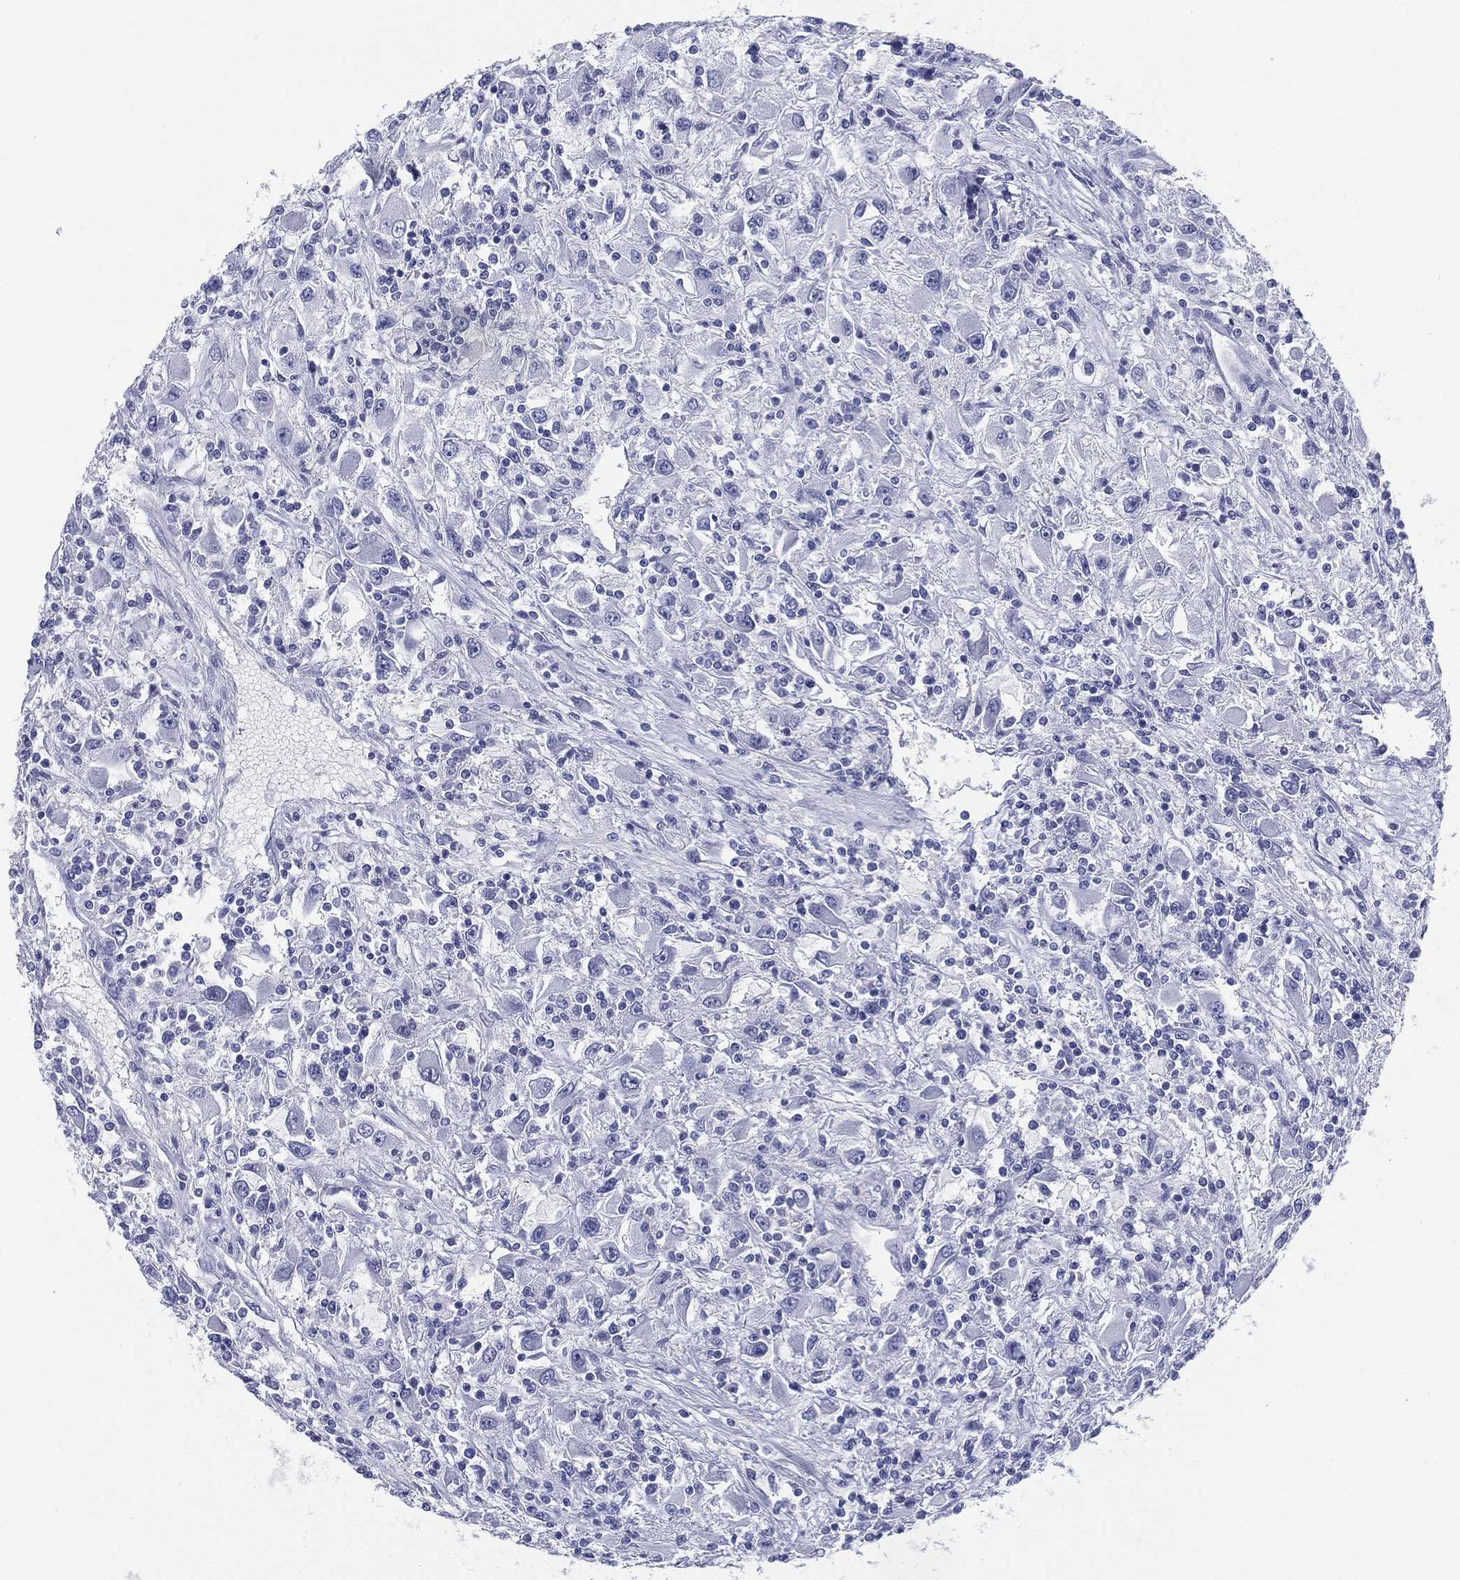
{"staining": {"intensity": "negative", "quantity": "none", "location": "none"}, "tissue": "renal cancer", "cell_type": "Tumor cells", "image_type": "cancer", "snomed": [{"axis": "morphology", "description": "Adenocarcinoma, NOS"}, {"axis": "topography", "description": "Kidney"}], "caption": "IHC of human renal cancer exhibits no positivity in tumor cells.", "gene": "RSPH4A", "patient": {"sex": "female", "age": 67}}